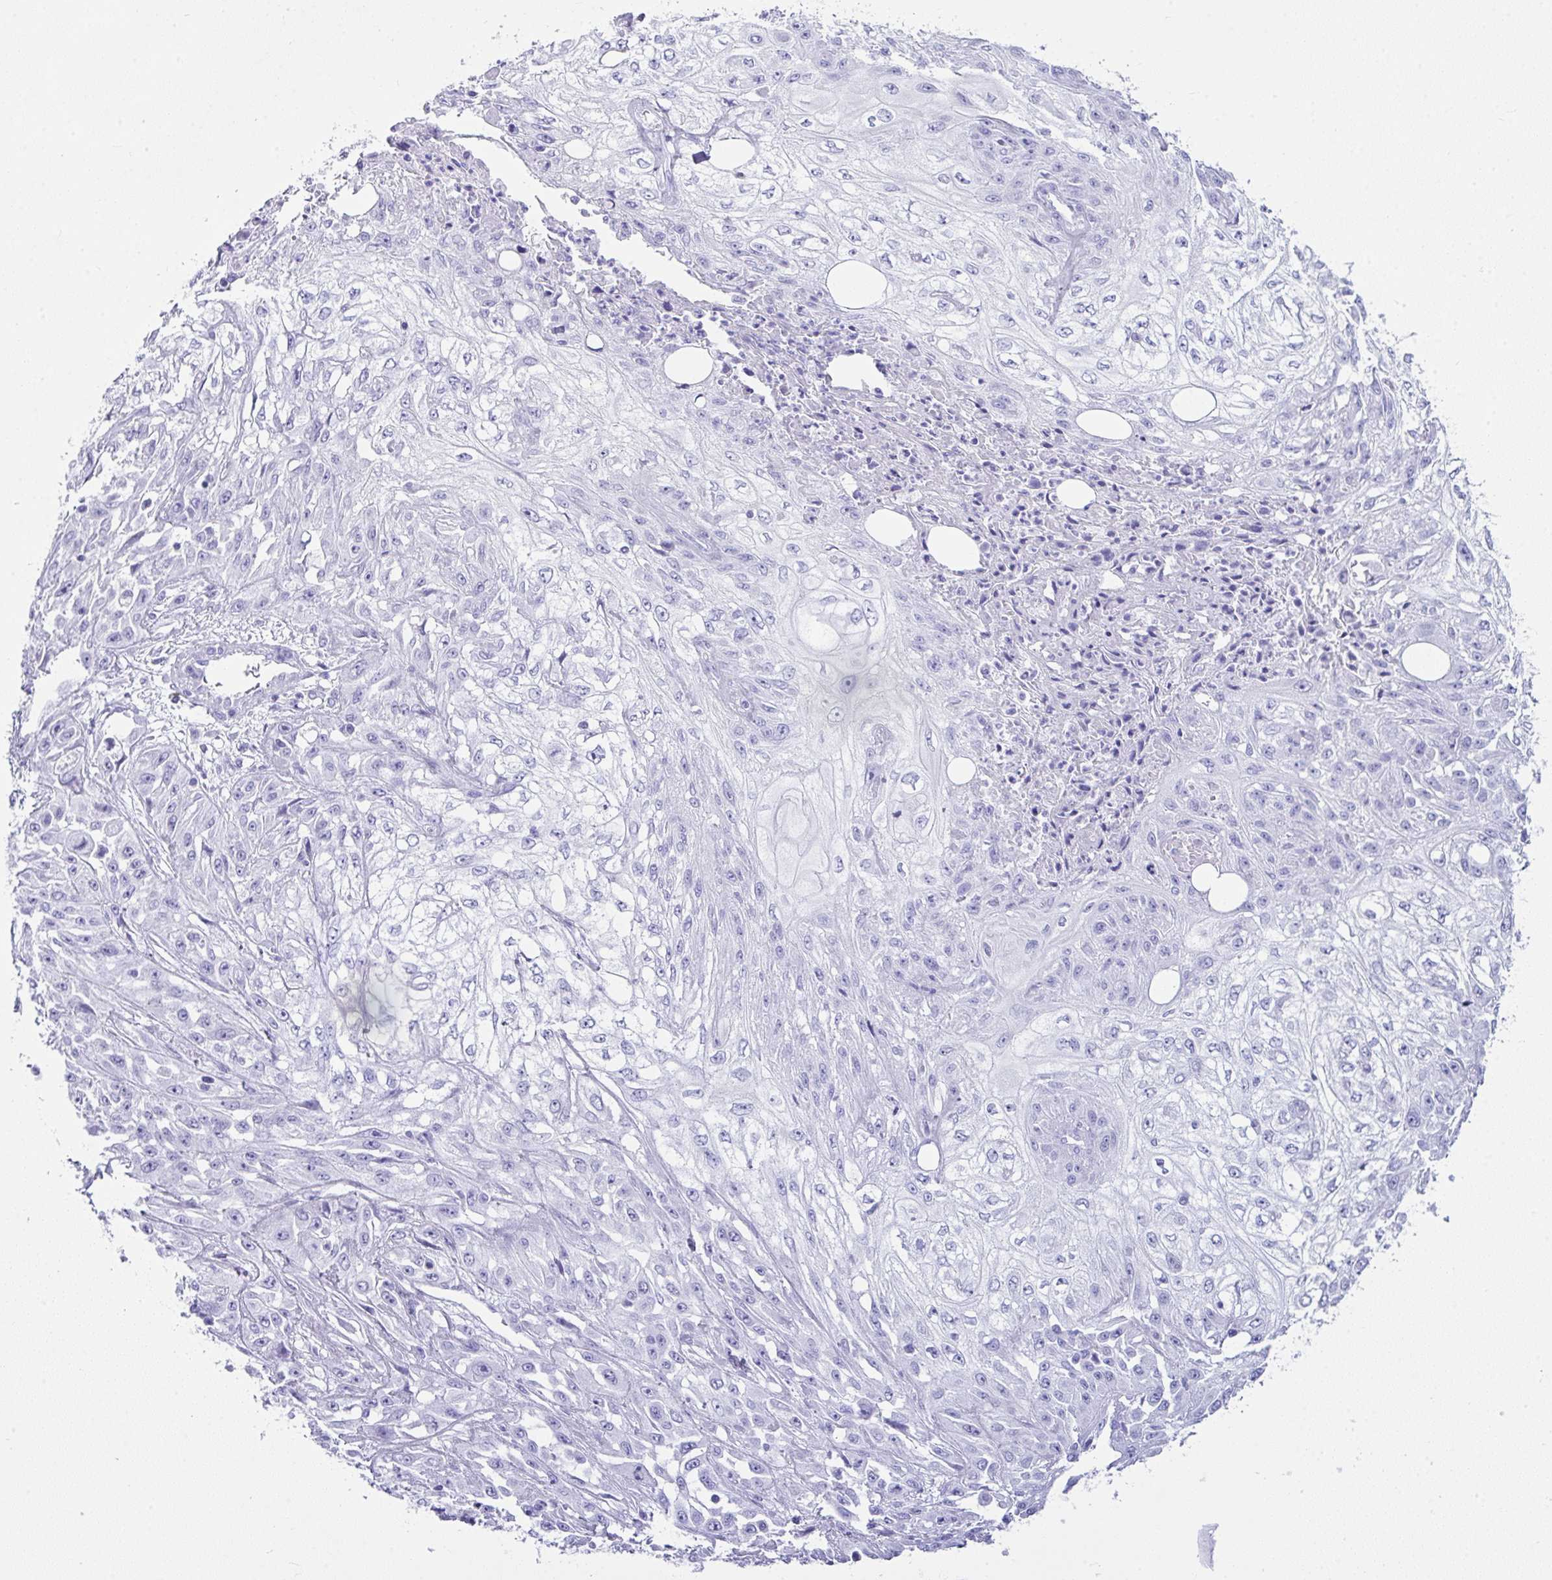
{"staining": {"intensity": "negative", "quantity": "none", "location": "none"}, "tissue": "skin cancer", "cell_type": "Tumor cells", "image_type": "cancer", "snomed": [{"axis": "morphology", "description": "Squamous cell carcinoma, NOS"}, {"axis": "morphology", "description": "Squamous cell carcinoma, metastatic, NOS"}, {"axis": "topography", "description": "Skin"}, {"axis": "topography", "description": "Lymph node"}], "caption": "Immunohistochemical staining of human skin squamous cell carcinoma reveals no significant staining in tumor cells. (DAB immunohistochemistry visualized using brightfield microscopy, high magnification).", "gene": "LGALS4", "patient": {"sex": "male", "age": 75}}